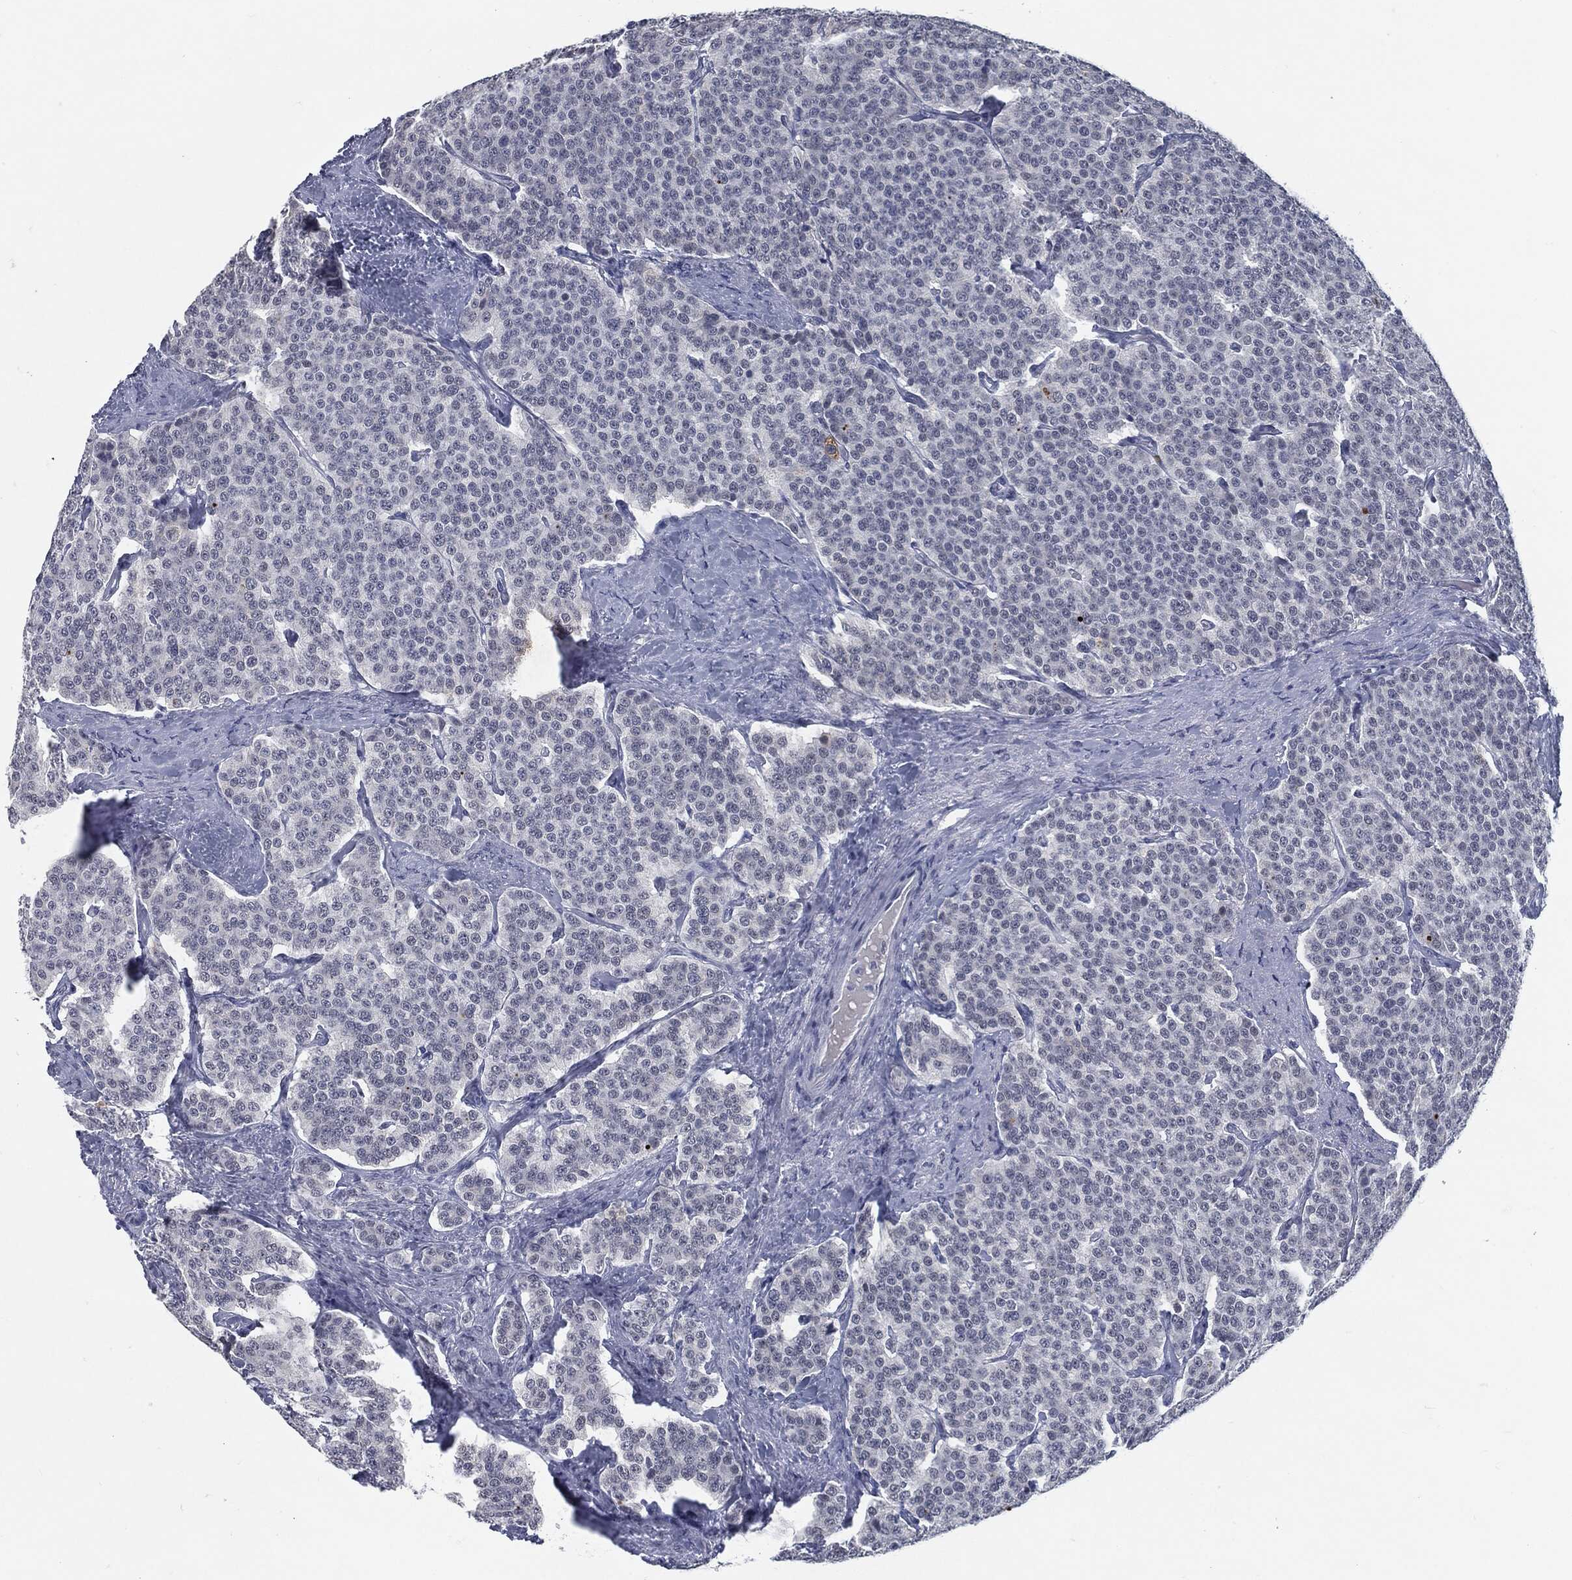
{"staining": {"intensity": "negative", "quantity": "none", "location": "none"}, "tissue": "carcinoid", "cell_type": "Tumor cells", "image_type": "cancer", "snomed": [{"axis": "morphology", "description": "Carcinoid, malignant, NOS"}, {"axis": "topography", "description": "Small intestine"}], "caption": "A histopathology image of malignant carcinoid stained for a protein reveals no brown staining in tumor cells. (Immunohistochemistry, brightfield microscopy, high magnification).", "gene": "PROM1", "patient": {"sex": "female", "age": 58}}